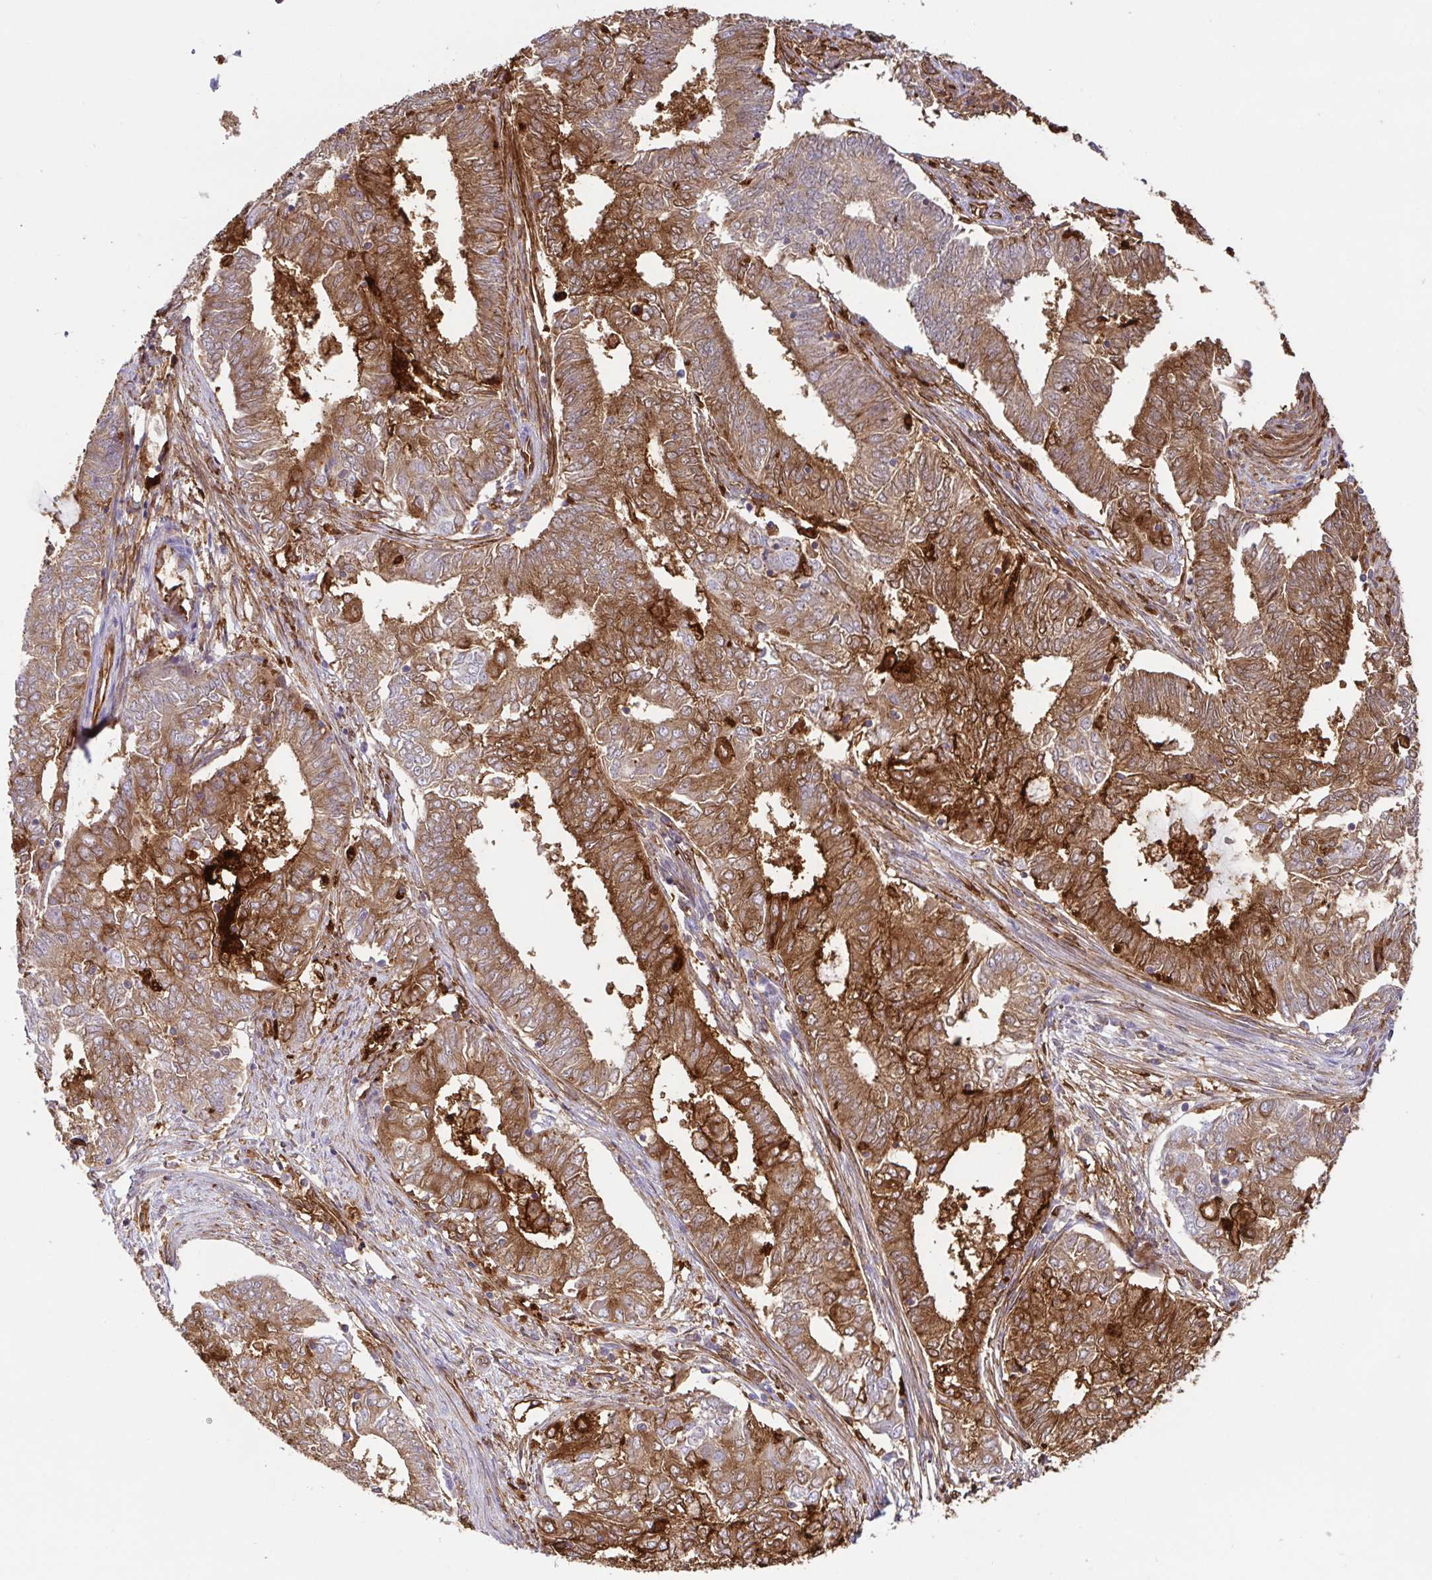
{"staining": {"intensity": "moderate", "quantity": ">75%", "location": "cytoplasmic/membranous"}, "tissue": "endometrial cancer", "cell_type": "Tumor cells", "image_type": "cancer", "snomed": [{"axis": "morphology", "description": "Adenocarcinoma, NOS"}, {"axis": "topography", "description": "Endometrium"}], "caption": "IHC micrograph of neoplastic tissue: adenocarcinoma (endometrial) stained using immunohistochemistry displays medium levels of moderate protein expression localized specifically in the cytoplasmic/membranous of tumor cells, appearing as a cytoplasmic/membranous brown color.", "gene": "ANXA2", "patient": {"sex": "female", "age": 62}}